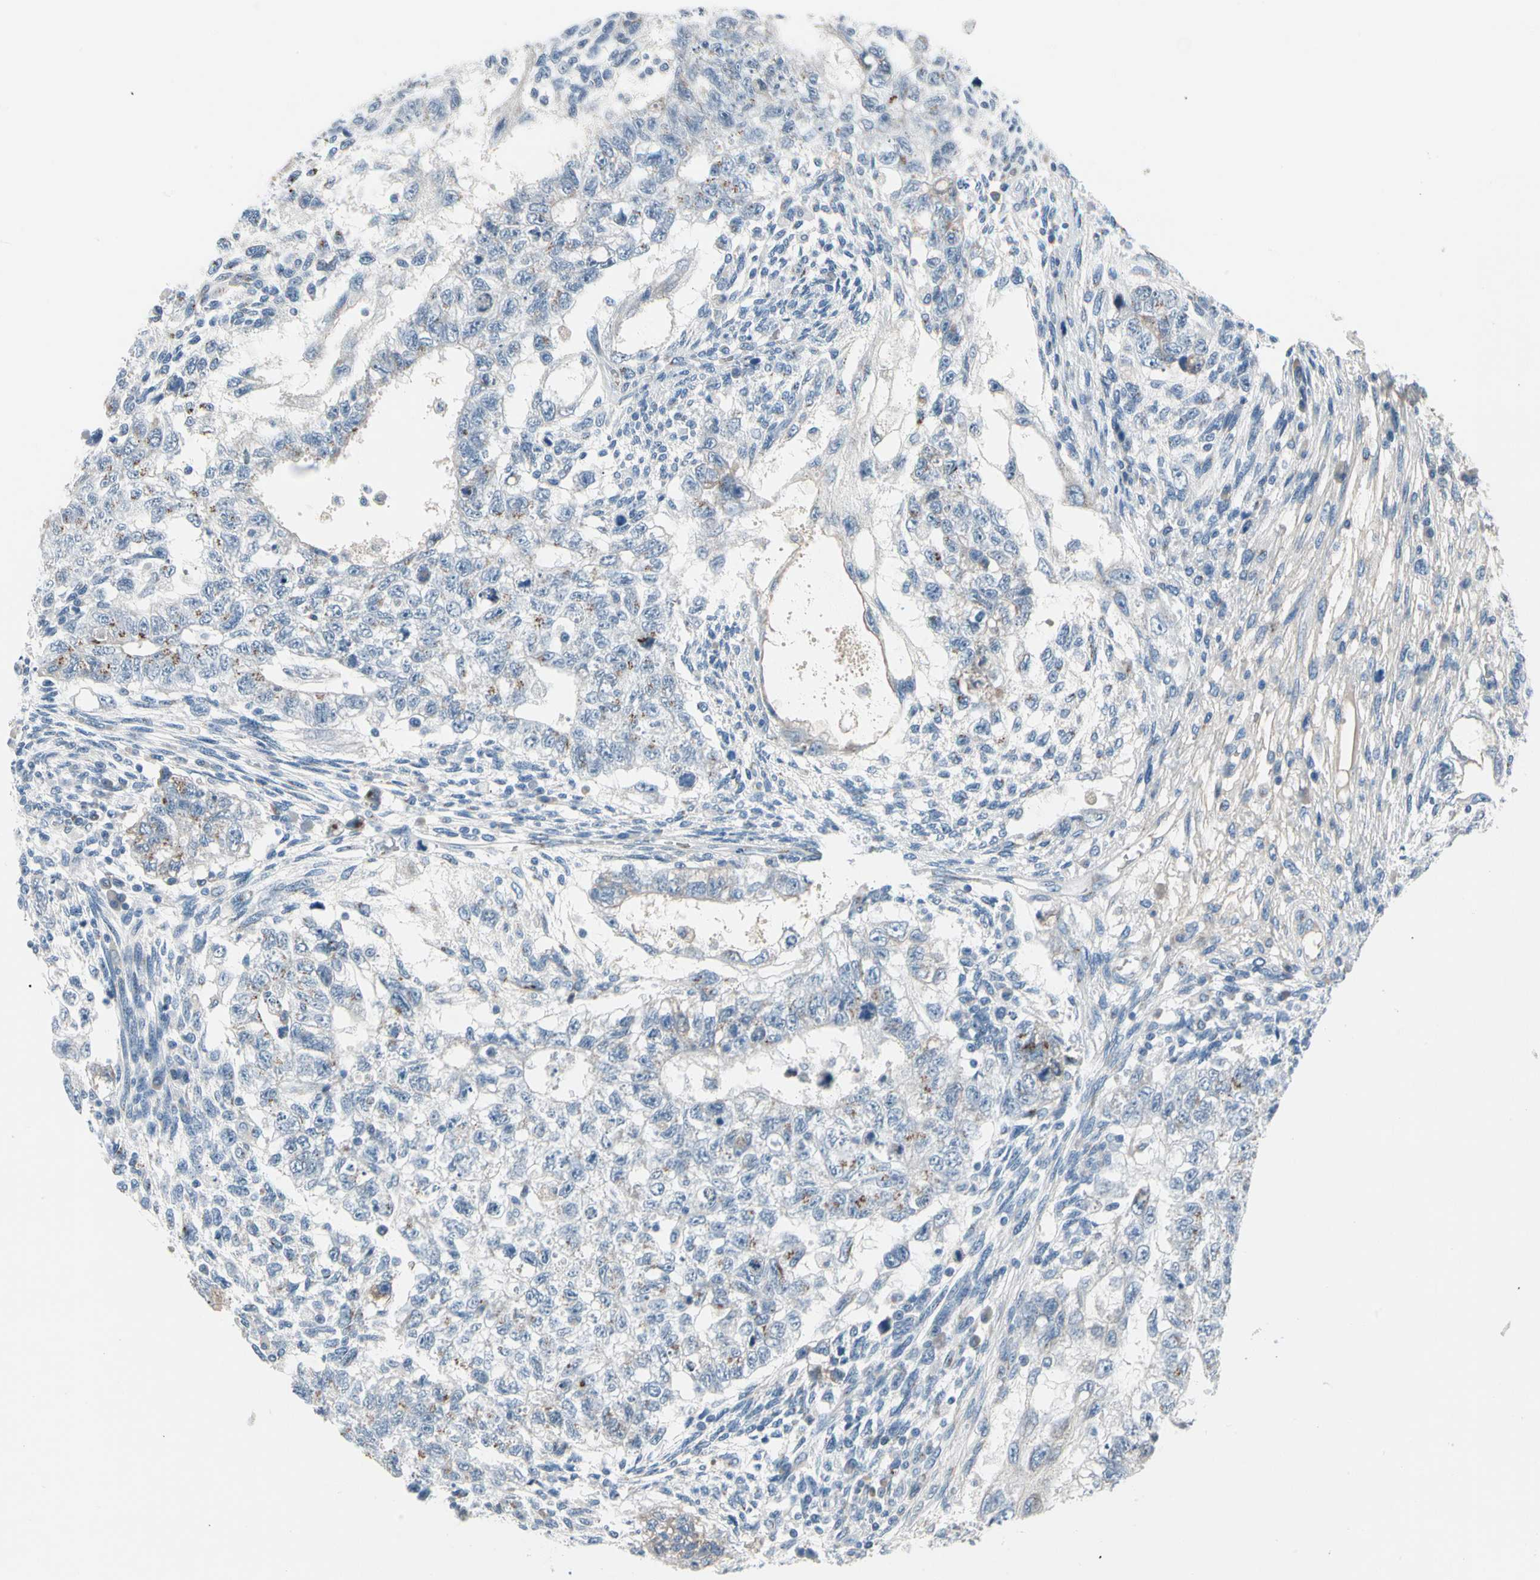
{"staining": {"intensity": "moderate", "quantity": "<25%", "location": "cytoplasmic/membranous"}, "tissue": "testis cancer", "cell_type": "Tumor cells", "image_type": "cancer", "snomed": [{"axis": "morphology", "description": "Normal tissue, NOS"}, {"axis": "morphology", "description": "Carcinoma, Embryonal, NOS"}, {"axis": "topography", "description": "Testis"}], "caption": "Human testis cancer stained with a brown dye displays moderate cytoplasmic/membranous positive positivity in approximately <25% of tumor cells.", "gene": "PGR", "patient": {"sex": "male", "age": 36}}